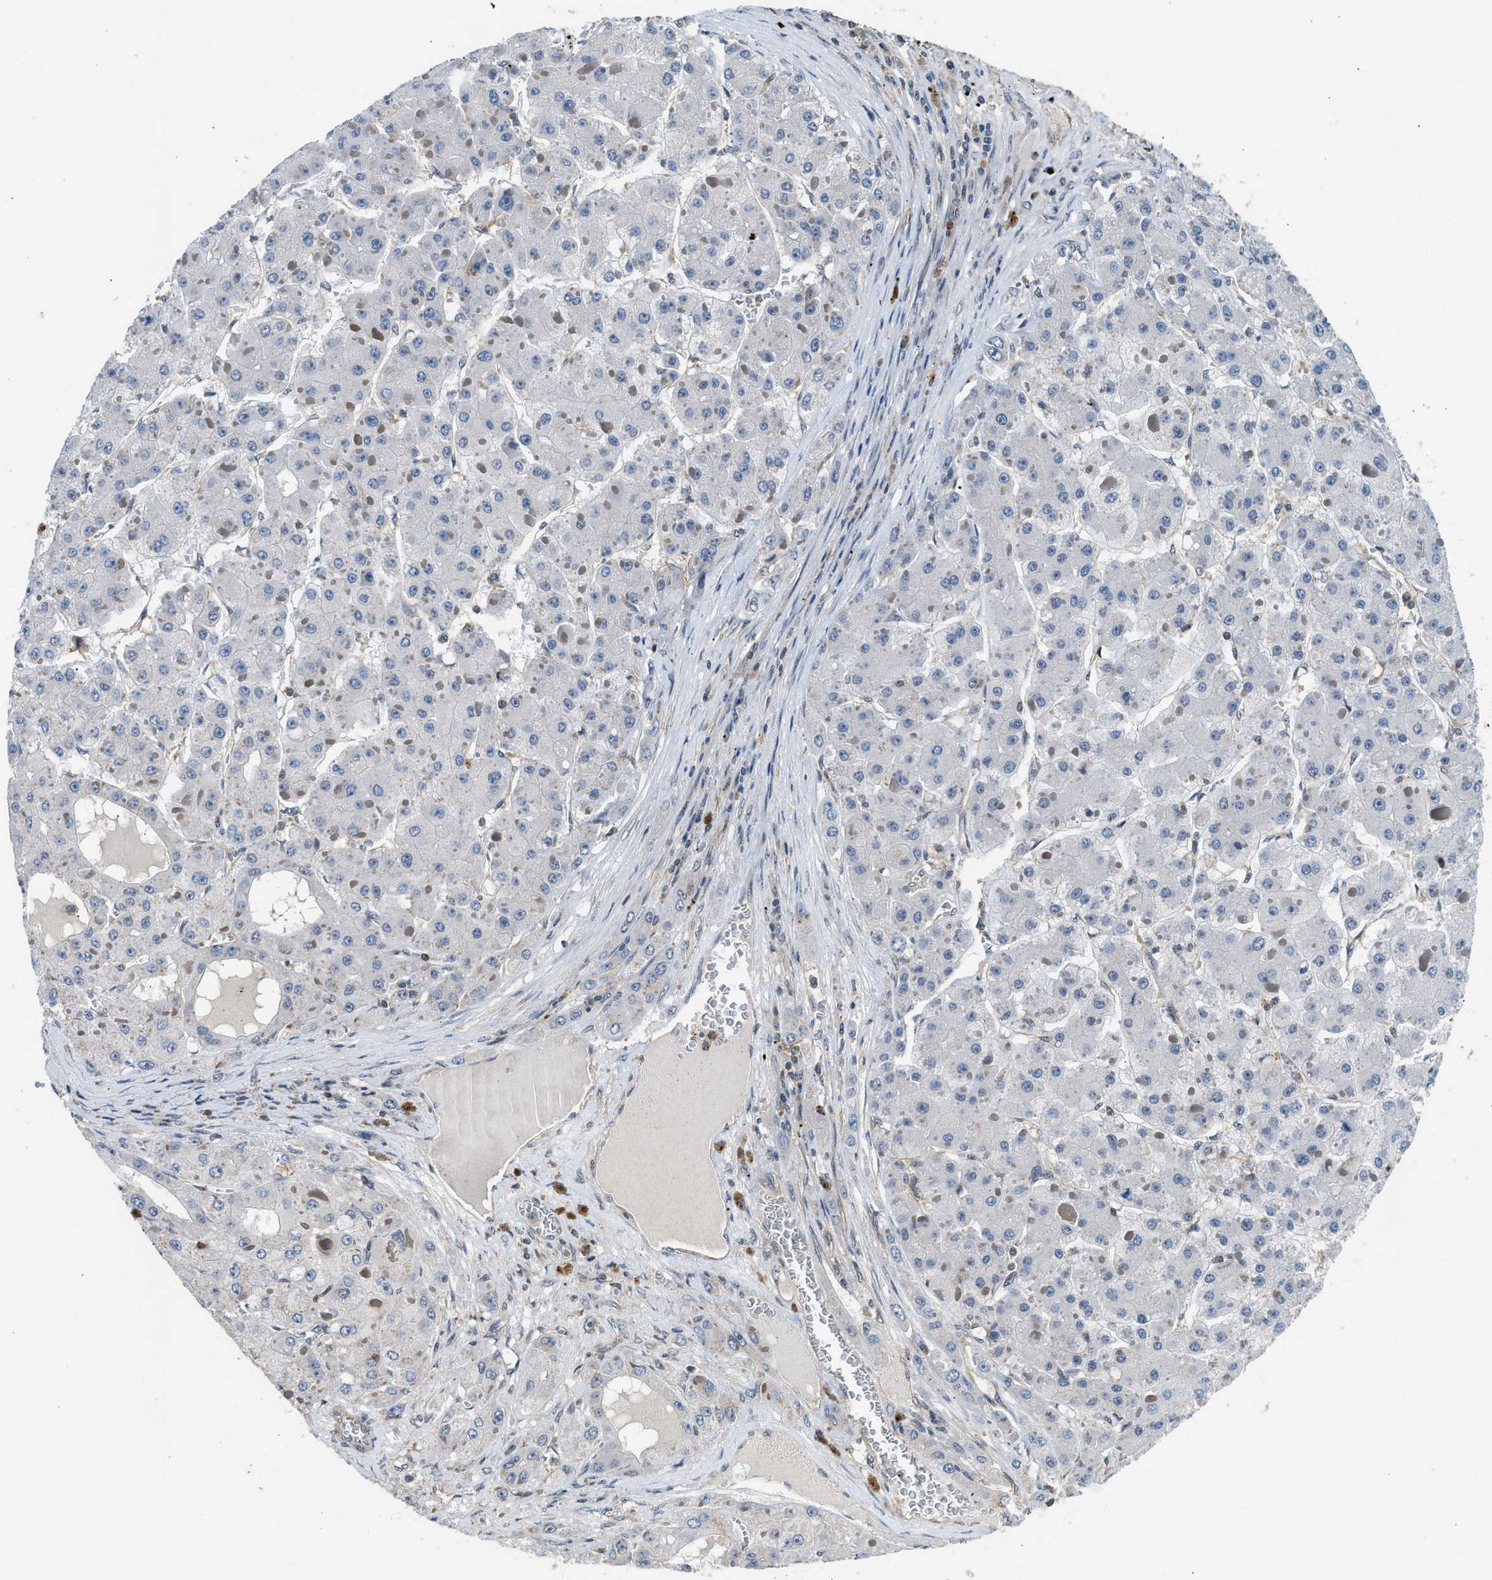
{"staining": {"intensity": "negative", "quantity": "none", "location": "none"}, "tissue": "liver cancer", "cell_type": "Tumor cells", "image_type": "cancer", "snomed": [{"axis": "morphology", "description": "Carcinoma, Hepatocellular, NOS"}, {"axis": "topography", "description": "Liver"}], "caption": "High magnification brightfield microscopy of liver hepatocellular carcinoma stained with DAB (3,3'-diaminobenzidine) (brown) and counterstained with hematoxylin (blue): tumor cells show no significant staining.", "gene": "MTMR1", "patient": {"sex": "female", "age": 73}}